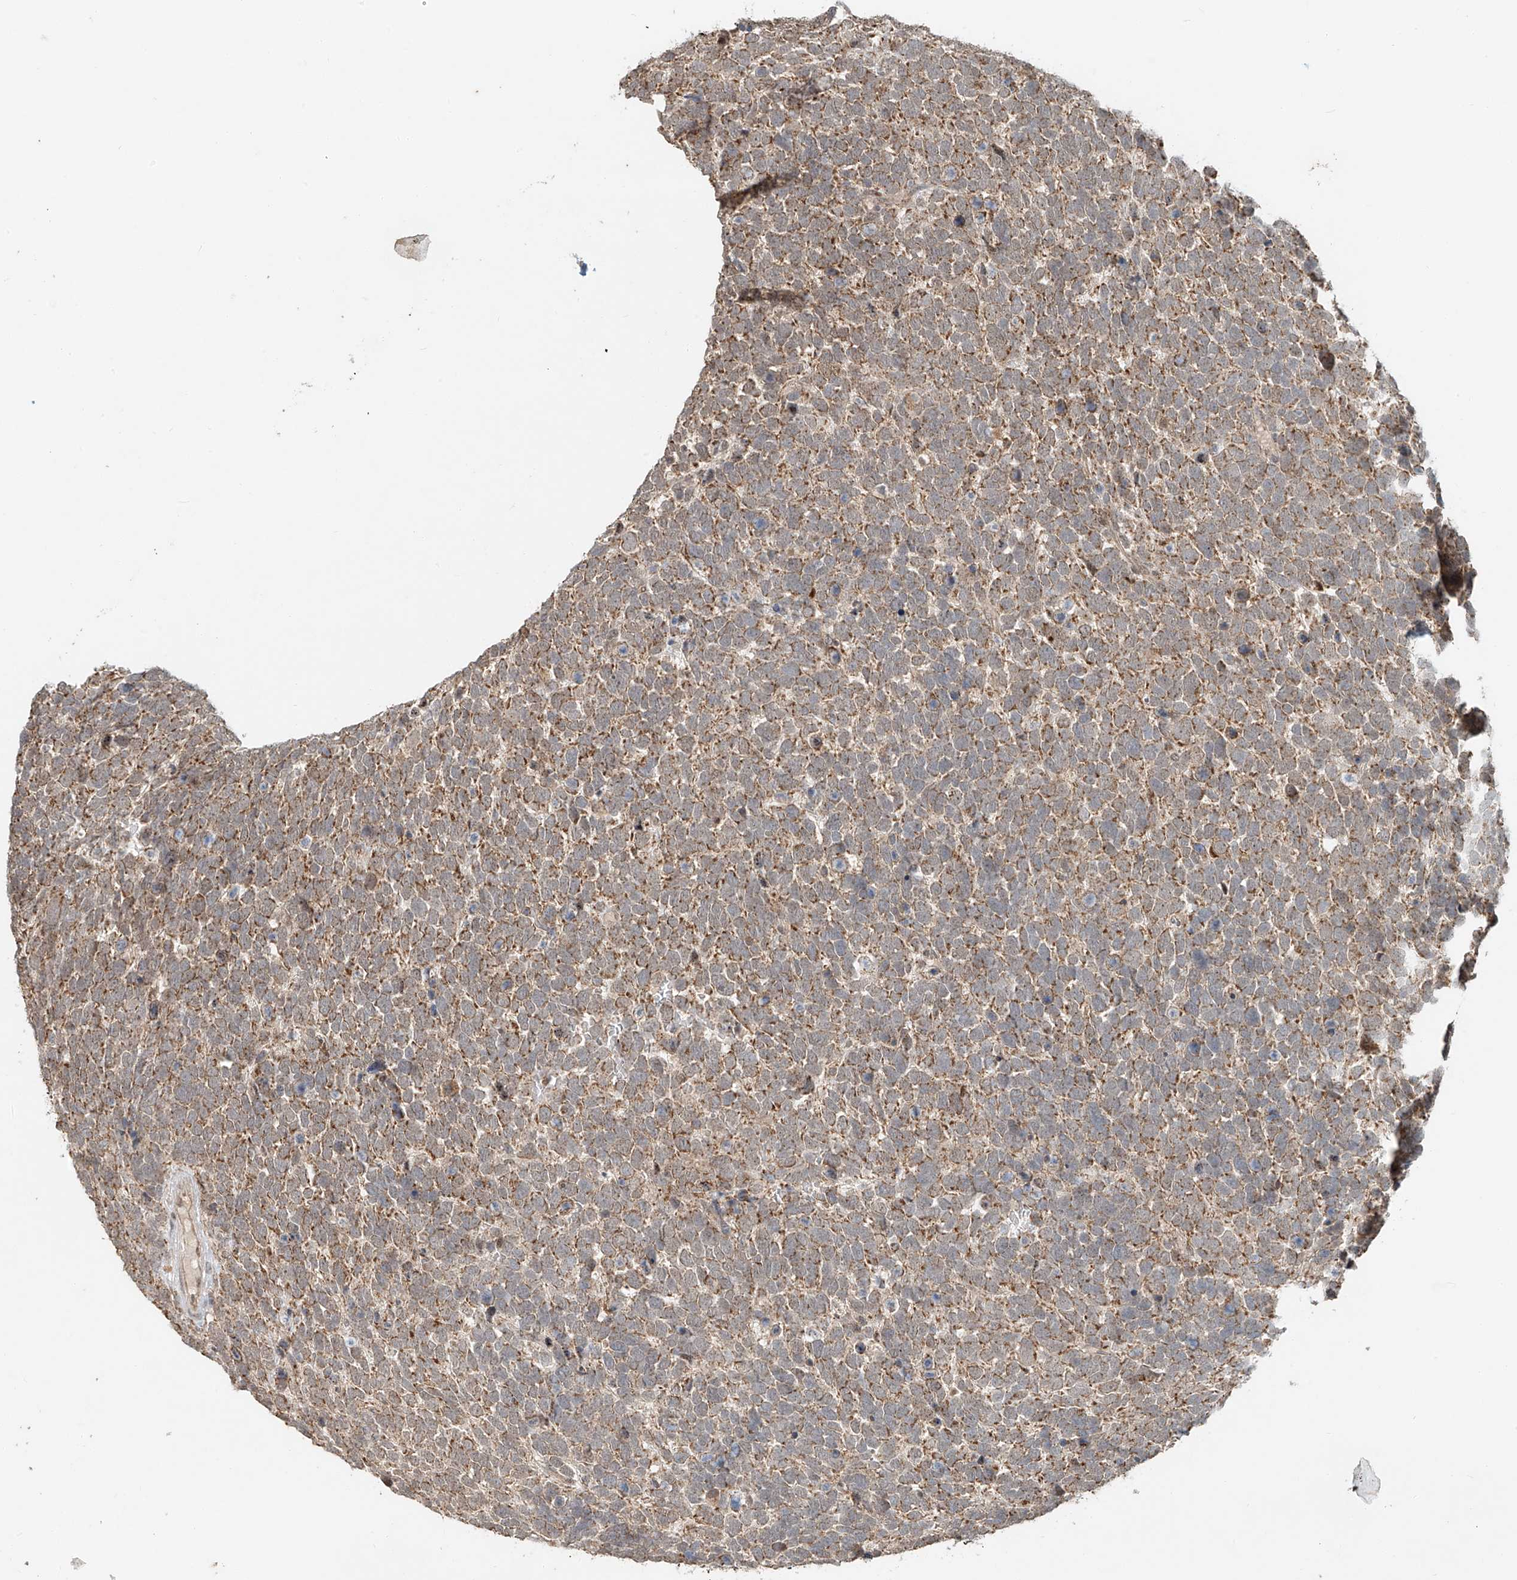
{"staining": {"intensity": "moderate", "quantity": ">75%", "location": "cytoplasmic/membranous"}, "tissue": "urothelial cancer", "cell_type": "Tumor cells", "image_type": "cancer", "snomed": [{"axis": "morphology", "description": "Urothelial carcinoma, High grade"}, {"axis": "topography", "description": "Urinary bladder"}], "caption": "Urothelial cancer stained for a protein demonstrates moderate cytoplasmic/membranous positivity in tumor cells.", "gene": "SYTL3", "patient": {"sex": "female", "age": 82}}